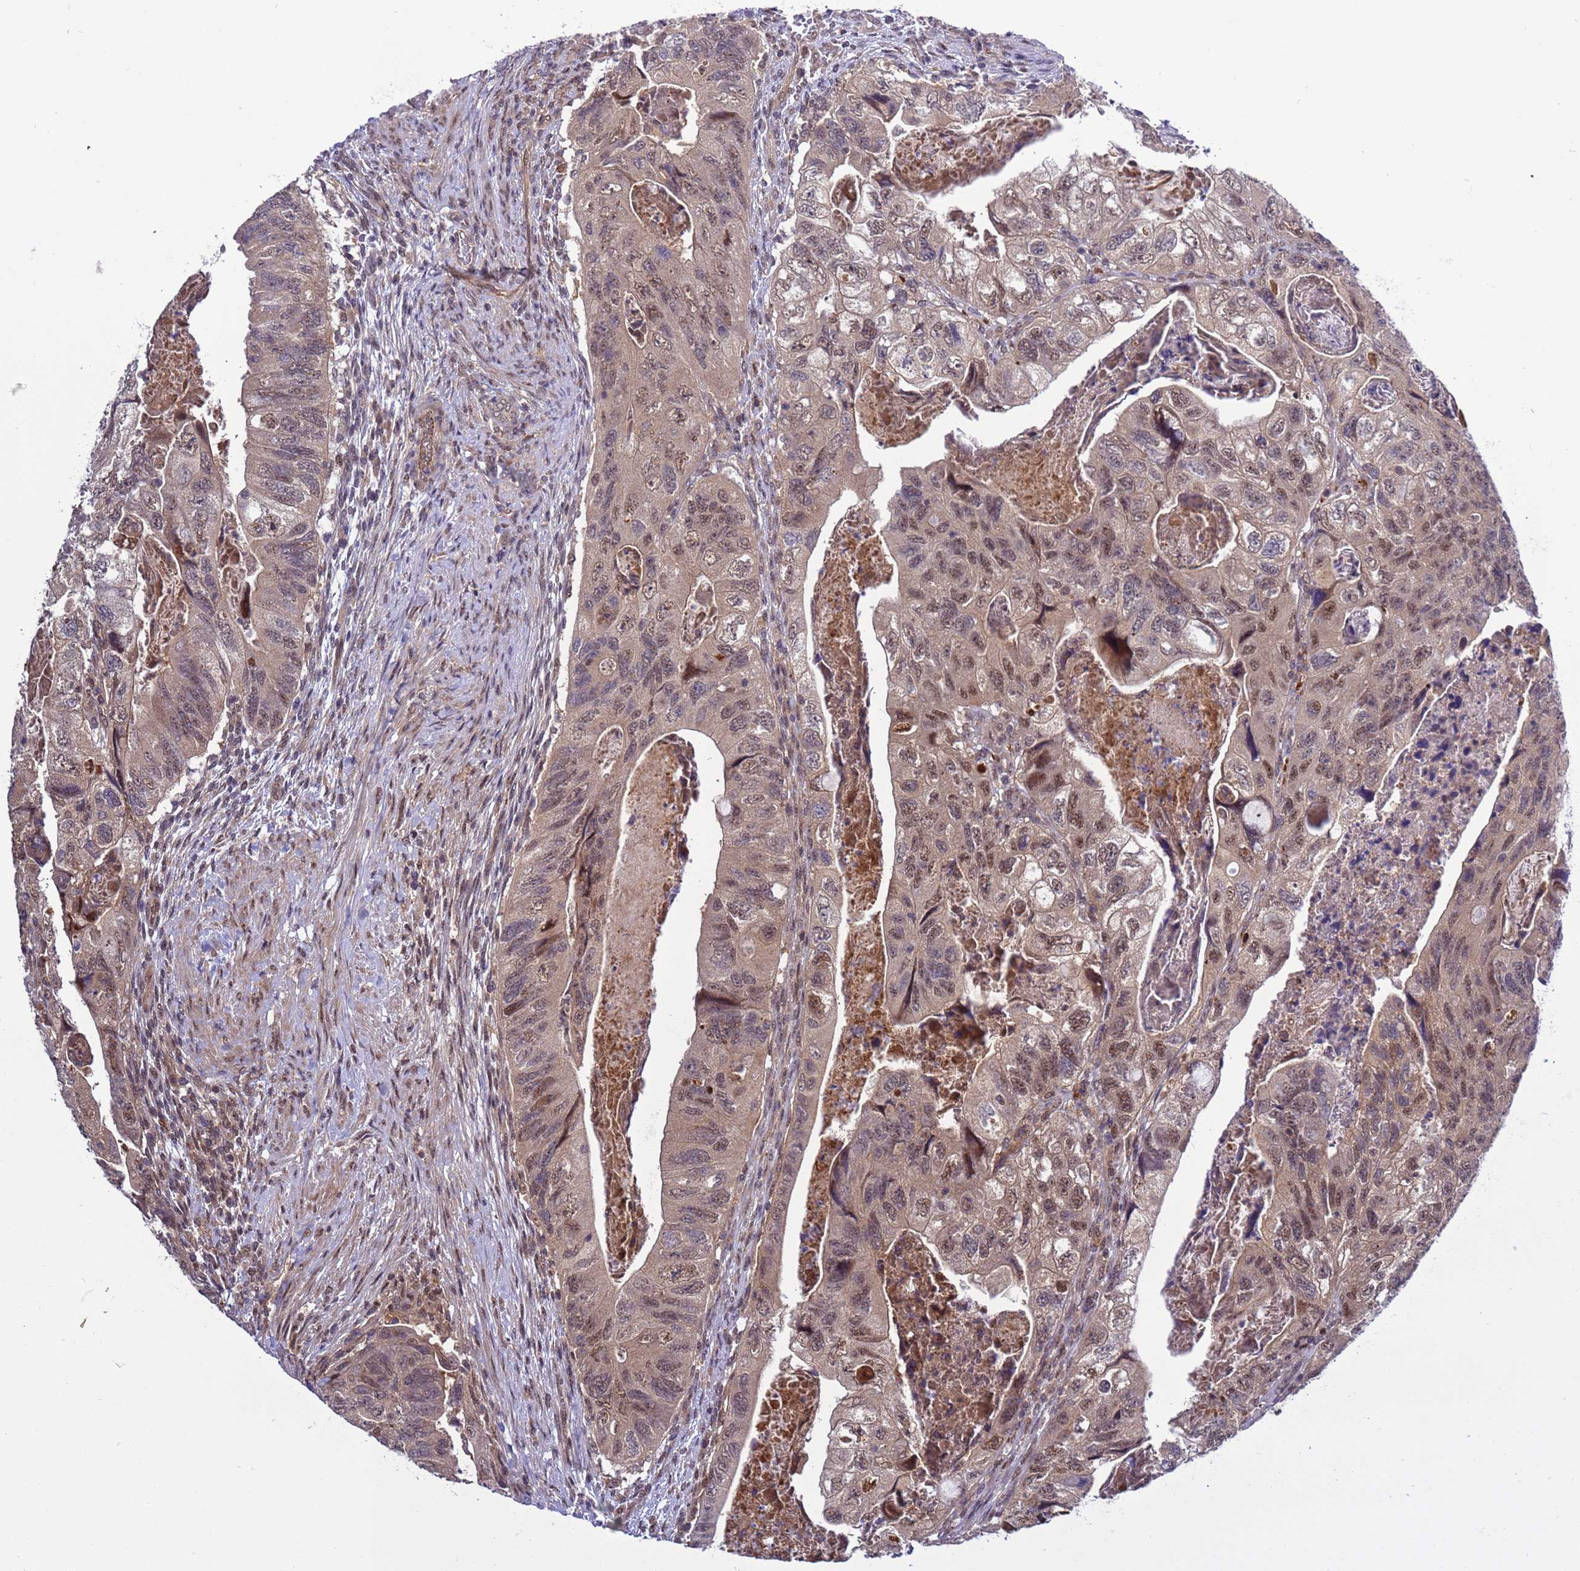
{"staining": {"intensity": "moderate", "quantity": ">75%", "location": "cytoplasmic/membranous,nuclear"}, "tissue": "colorectal cancer", "cell_type": "Tumor cells", "image_type": "cancer", "snomed": [{"axis": "morphology", "description": "Adenocarcinoma, NOS"}, {"axis": "topography", "description": "Rectum"}], "caption": "This is a micrograph of immunohistochemistry (IHC) staining of adenocarcinoma (colorectal), which shows moderate positivity in the cytoplasmic/membranous and nuclear of tumor cells.", "gene": "GEN1", "patient": {"sex": "male", "age": 63}}